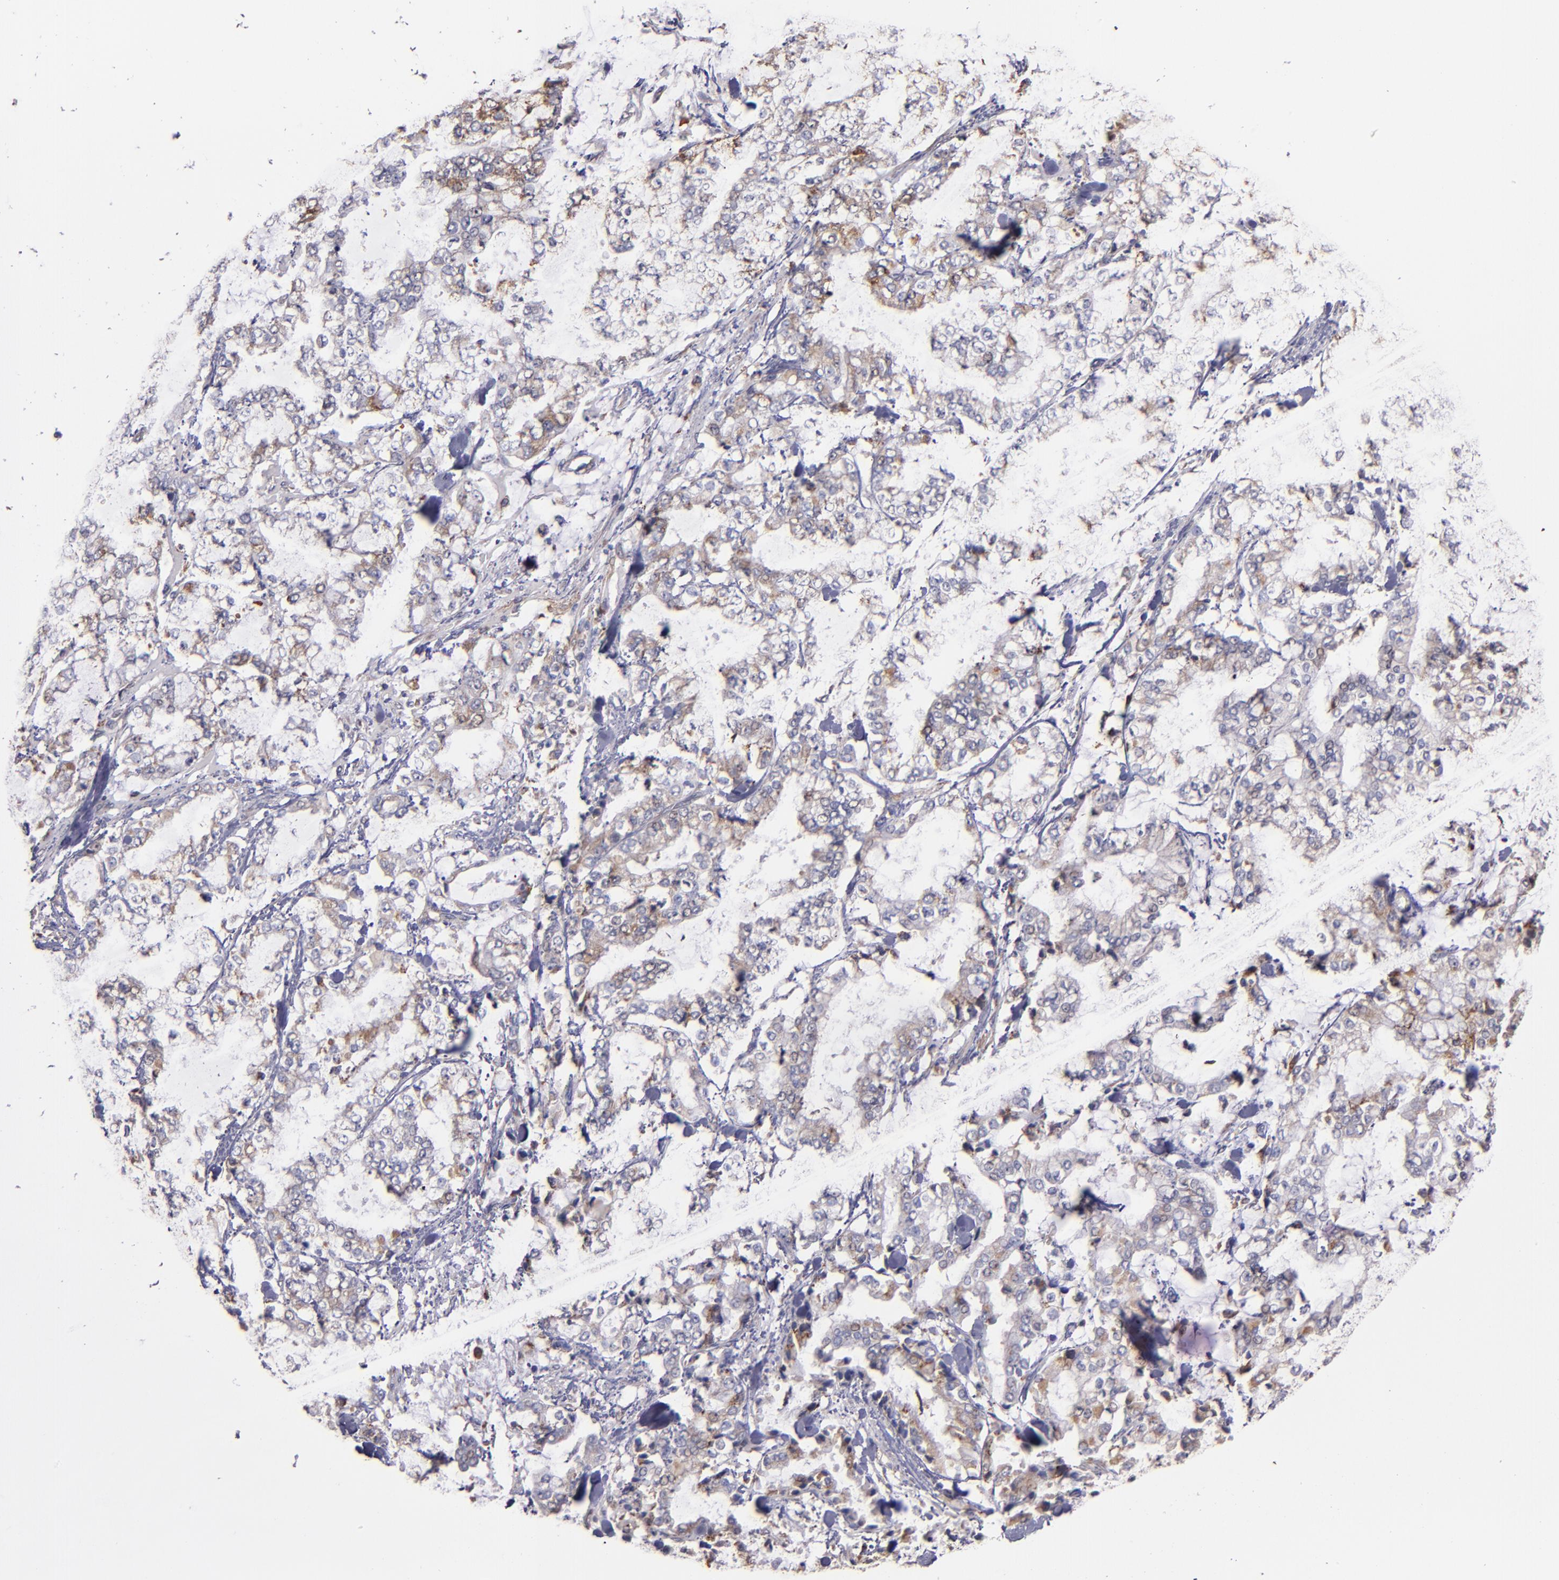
{"staining": {"intensity": "weak", "quantity": ">75%", "location": "cytoplasmic/membranous"}, "tissue": "stomach cancer", "cell_type": "Tumor cells", "image_type": "cancer", "snomed": [{"axis": "morphology", "description": "Normal tissue, NOS"}, {"axis": "morphology", "description": "Adenocarcinoma, NOS"}, {"axis": "topography", "description": "Stomach, upper"}, {"axis": "topography", "description": "Stomach"}], "caption": "Stomach cancer stained with IHC displays weak cytoplasmic/membranous staining in approximately >75% of tumor cells. The protein is stained brown, and the nuclei are stained in blue (DAB IHC with brightfield microscopy, high magnification).", "gene": "IFIH1", "patient": {"sex": "male", "age": 76}}